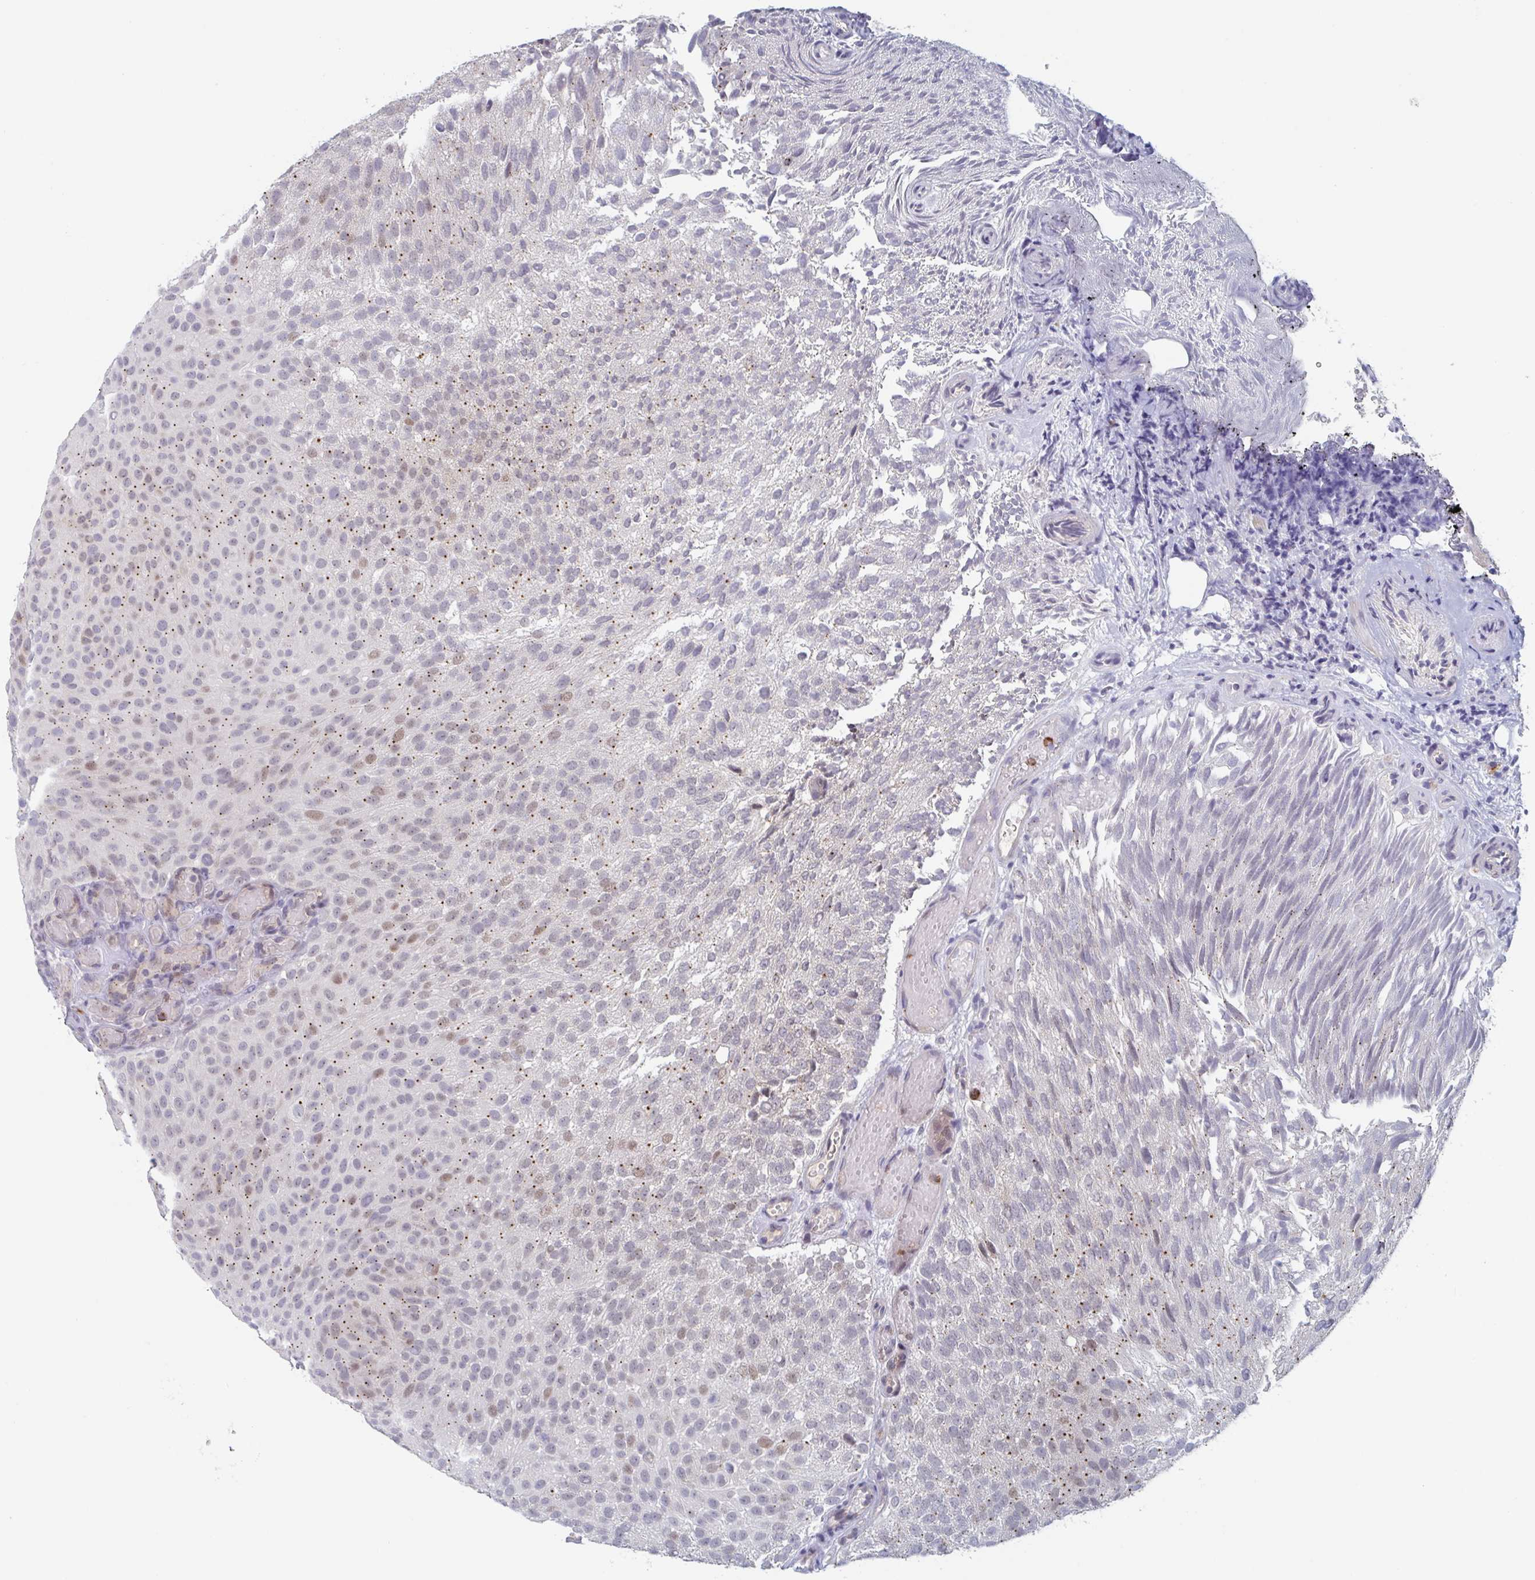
{"staining": {"intensity": "moderate", "quantity": "<25%", "location": "nuclear"}, "tissue": "urothelial cancer", "cell_type": "Tumor cells", "image_type": "cancer", "snomed": [{"axis": "morphology", "description": "Urothelial carcinoma, Low grade"}, {"axis": "topography", "description": "Urinary bladder"}], "caption": "Approximately <25% of tumor cells in urothelial cancer display moderate nuclear protein expression as visualized by brown immunohistochemical staining.", "gene": "RNF212", "patient": {"sex": "male", "age": 78}}